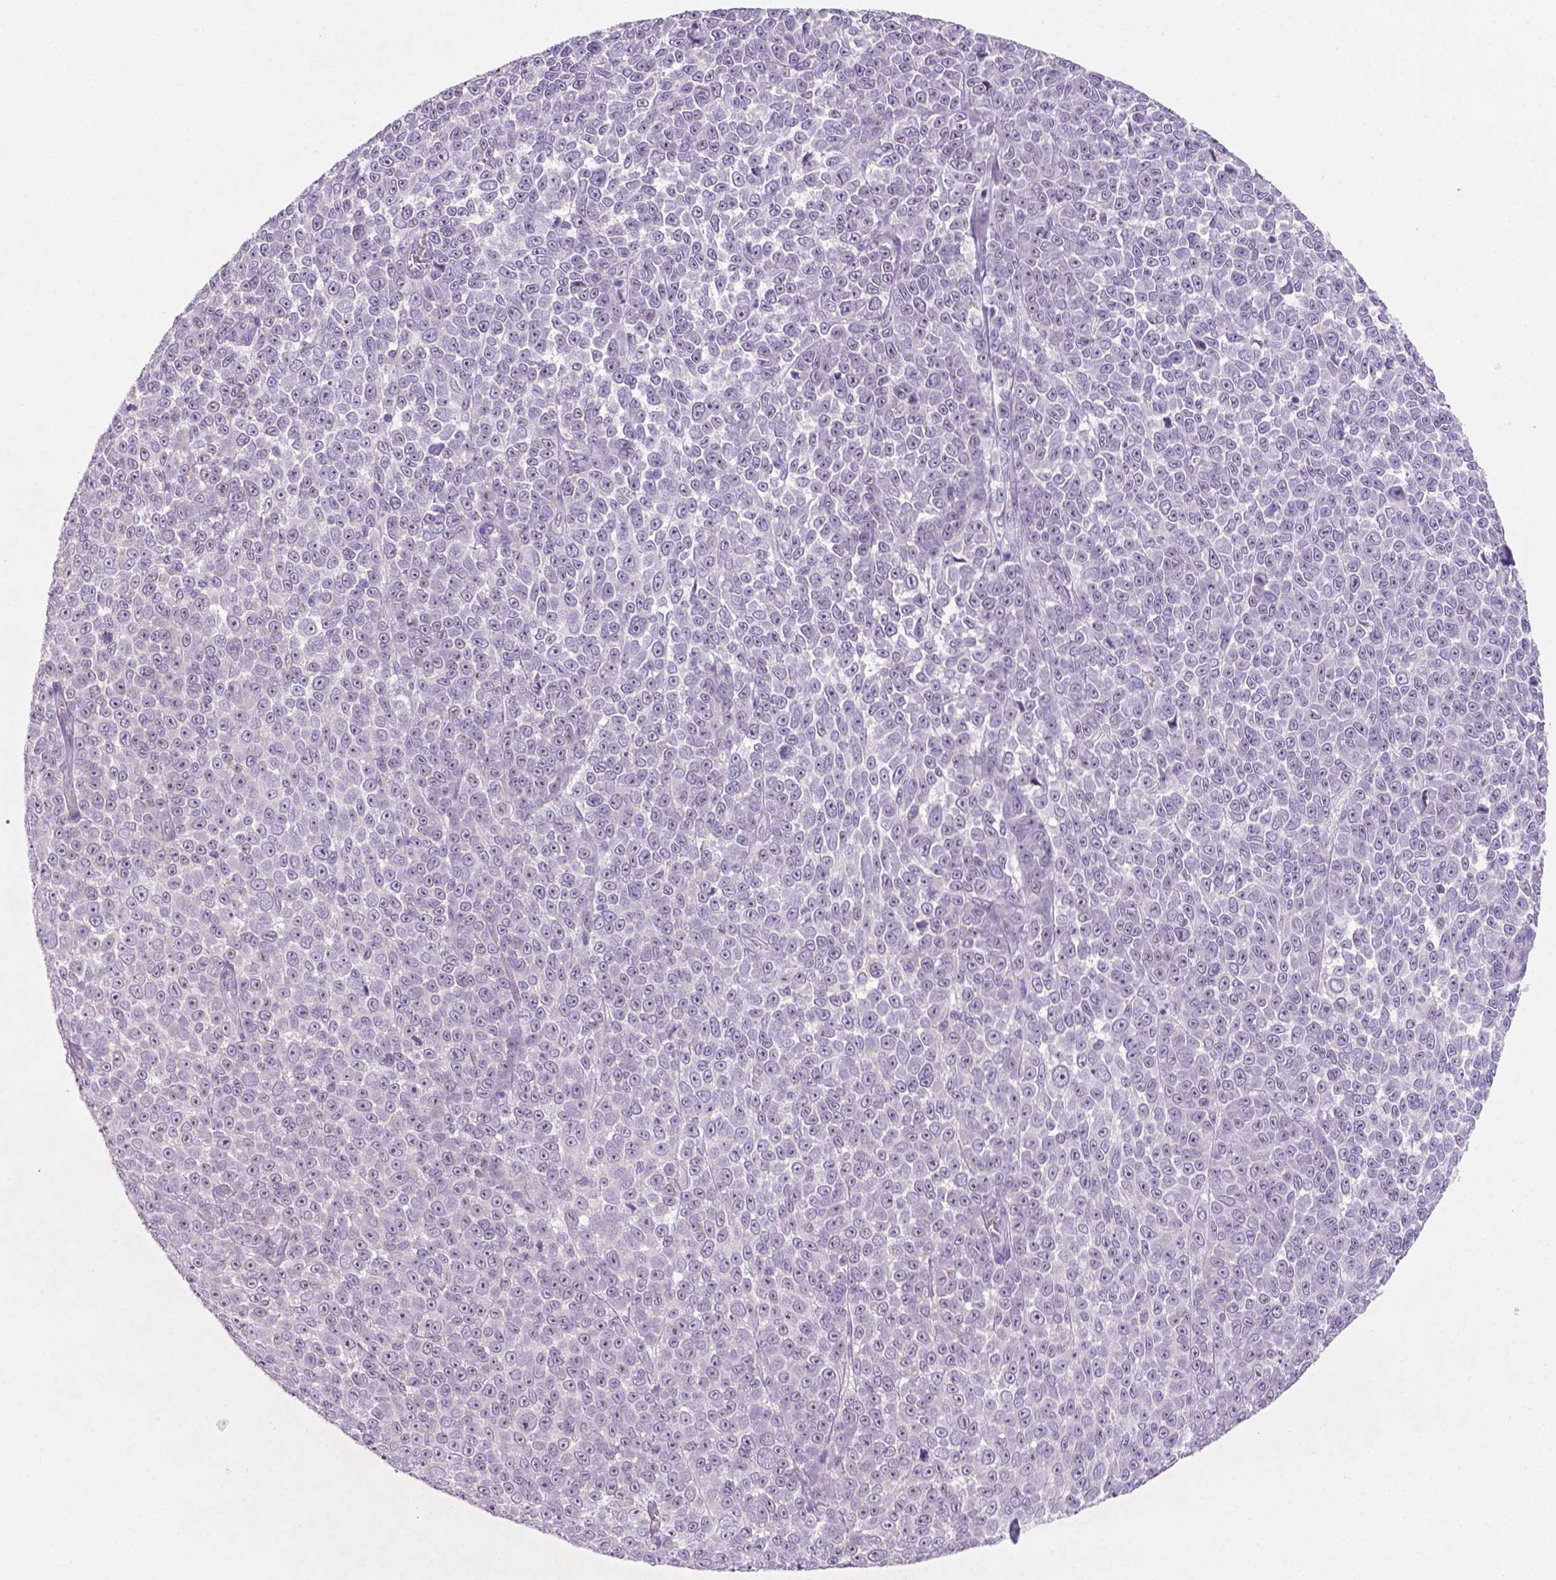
{"staining": {"intensity": "negative", "quantity": "none", "location": "none"}, "tissue": "melanoma", "cell_type": "Tumor cells", "image_type": "cancer", "snomed": [{"axis": "morphology", "description": "Malignant melanoma, NOS"}, {"axis": "topography", "description": "Skin"}], "caption": "Tumor cells are negative for brown protein staining in melanoma.", "gene": "C18orf21", "patient": {"sex": "female", "age": 95}}